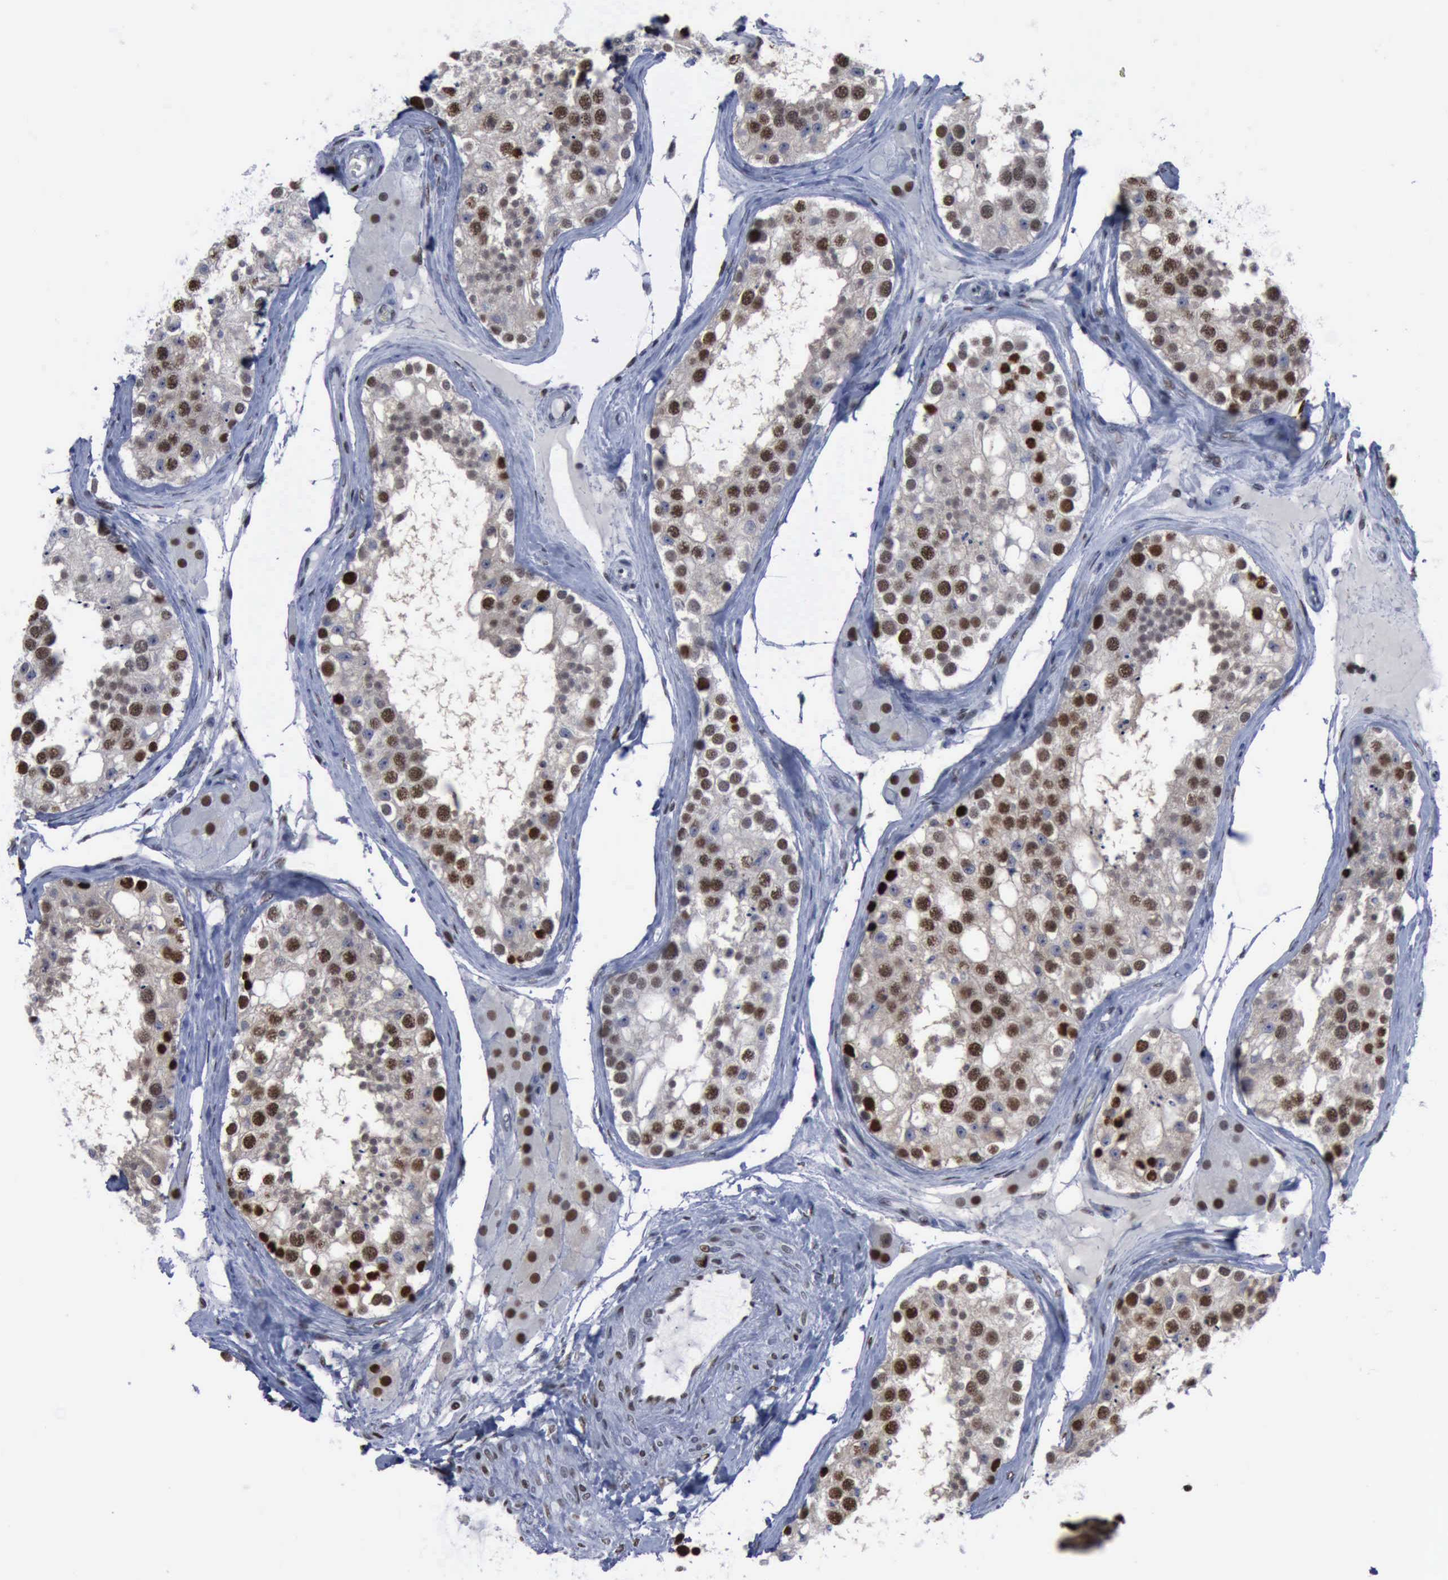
{"staining": {"intensity": "moderate", "quantity": "25%-75%", "location": "nuclear"}, "tissue": "testis", "cell_type": "Cells in seminiferous ducts", "image_type": "normal", "snomed": [{"axis": "morphology", "description": "Normal tissue, NOS"}, {"axis": "topography", "description": "Testis"}], "caption": "Immunohistochemistry (IHC) of benign human testis shows medium levels of moderate nuclear staining in approximately 25%-75% of cells in seminiferous ducts.", "gene": "PCNA", "patient": {"sex": "male", "age": 68}}